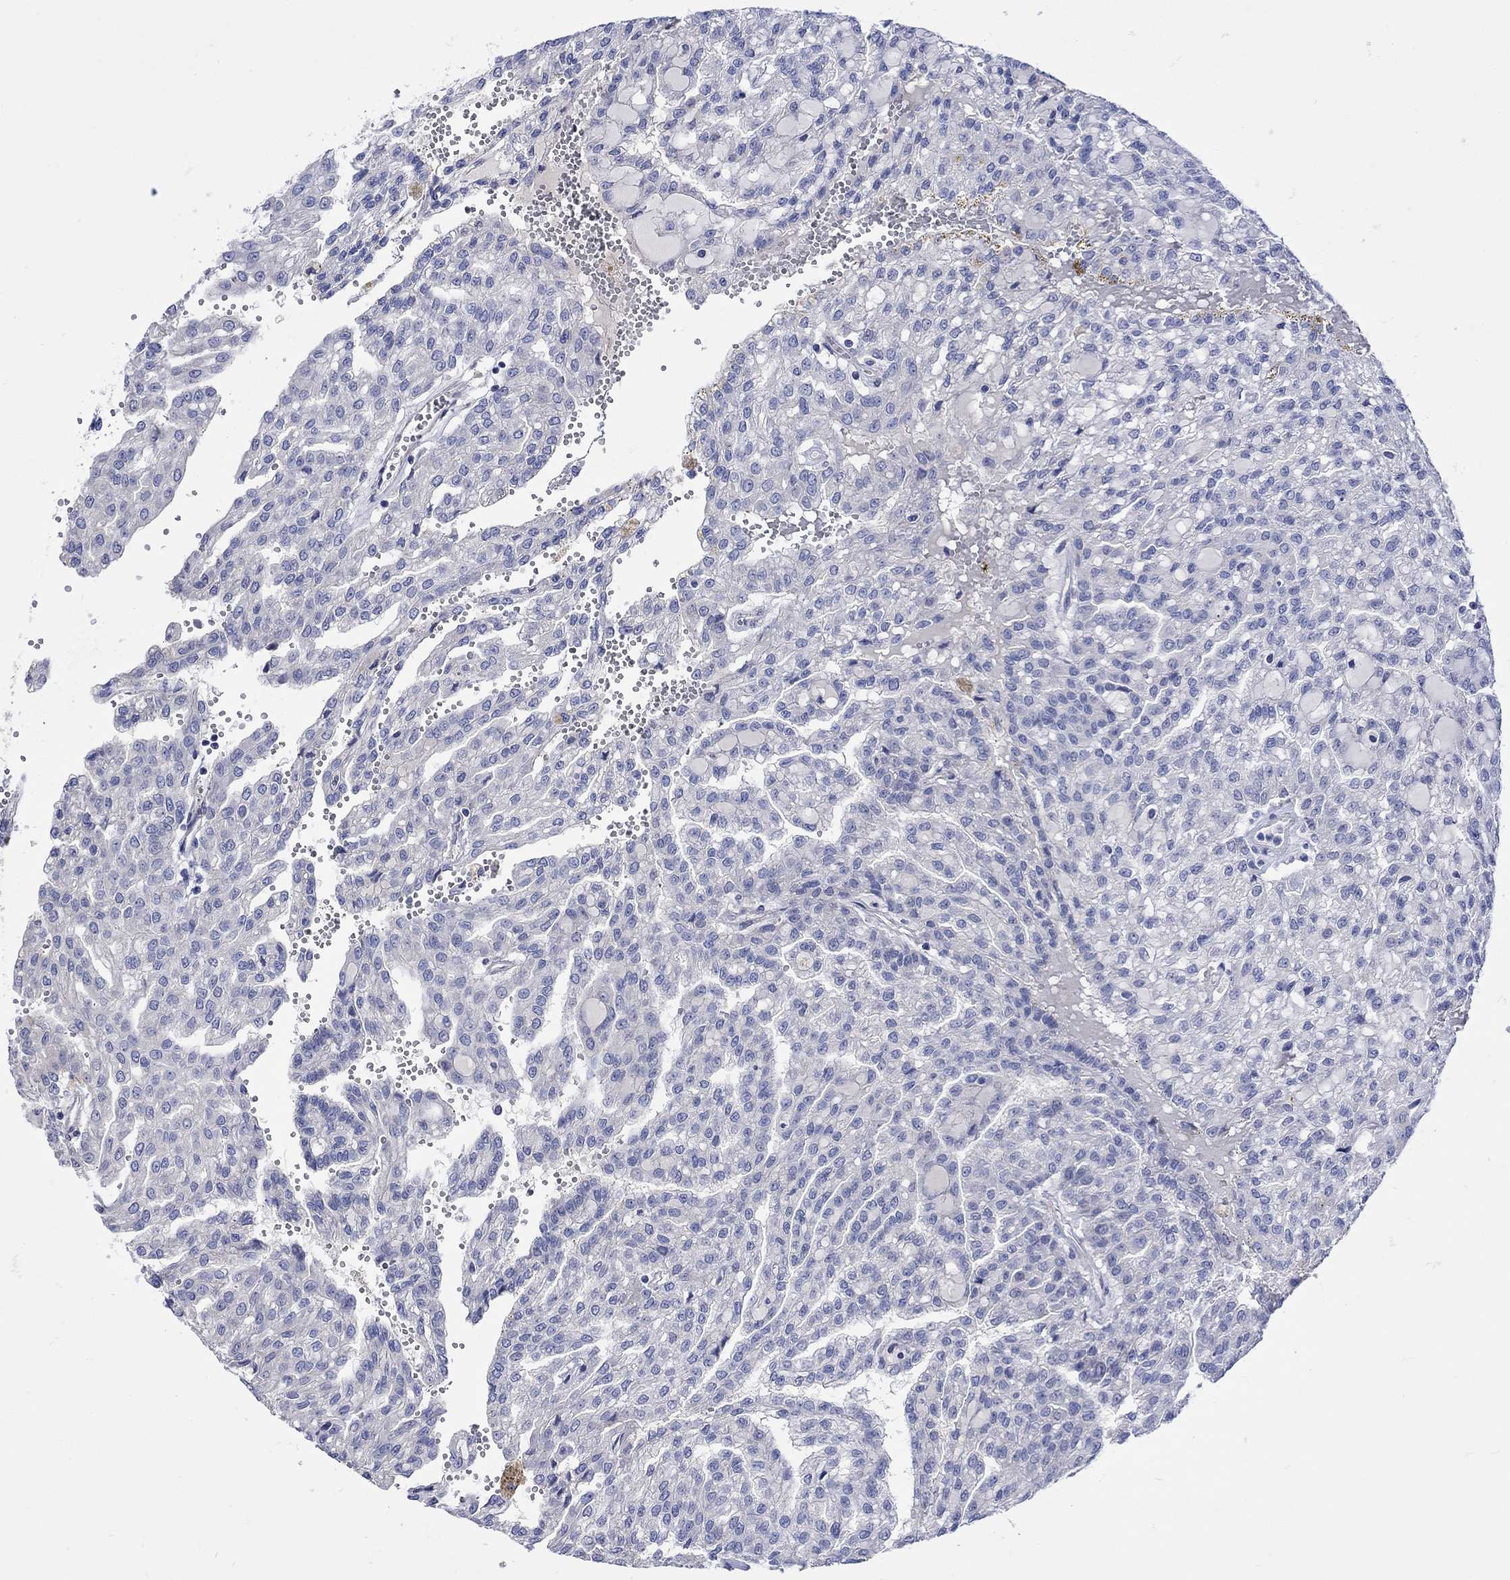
{"staining": {"intensity": "negative", "quantity": "none", "location": "none"}, "tissue": "renal cancer", "cell_type": "Tumor cells", "image_type": "cancer", "snomed": [{"axis": "morphology", "description": "Adenocarcinoma, NOS"}, {"axis": "topography", "description": "Kidney"}], "caption": "High power microscopy image of an IHC histopathology image of renal cancer, revealing no significant expression in tumor cells.", "gene": "MSI1", "patient": {"sex": "male", "age": 63}}